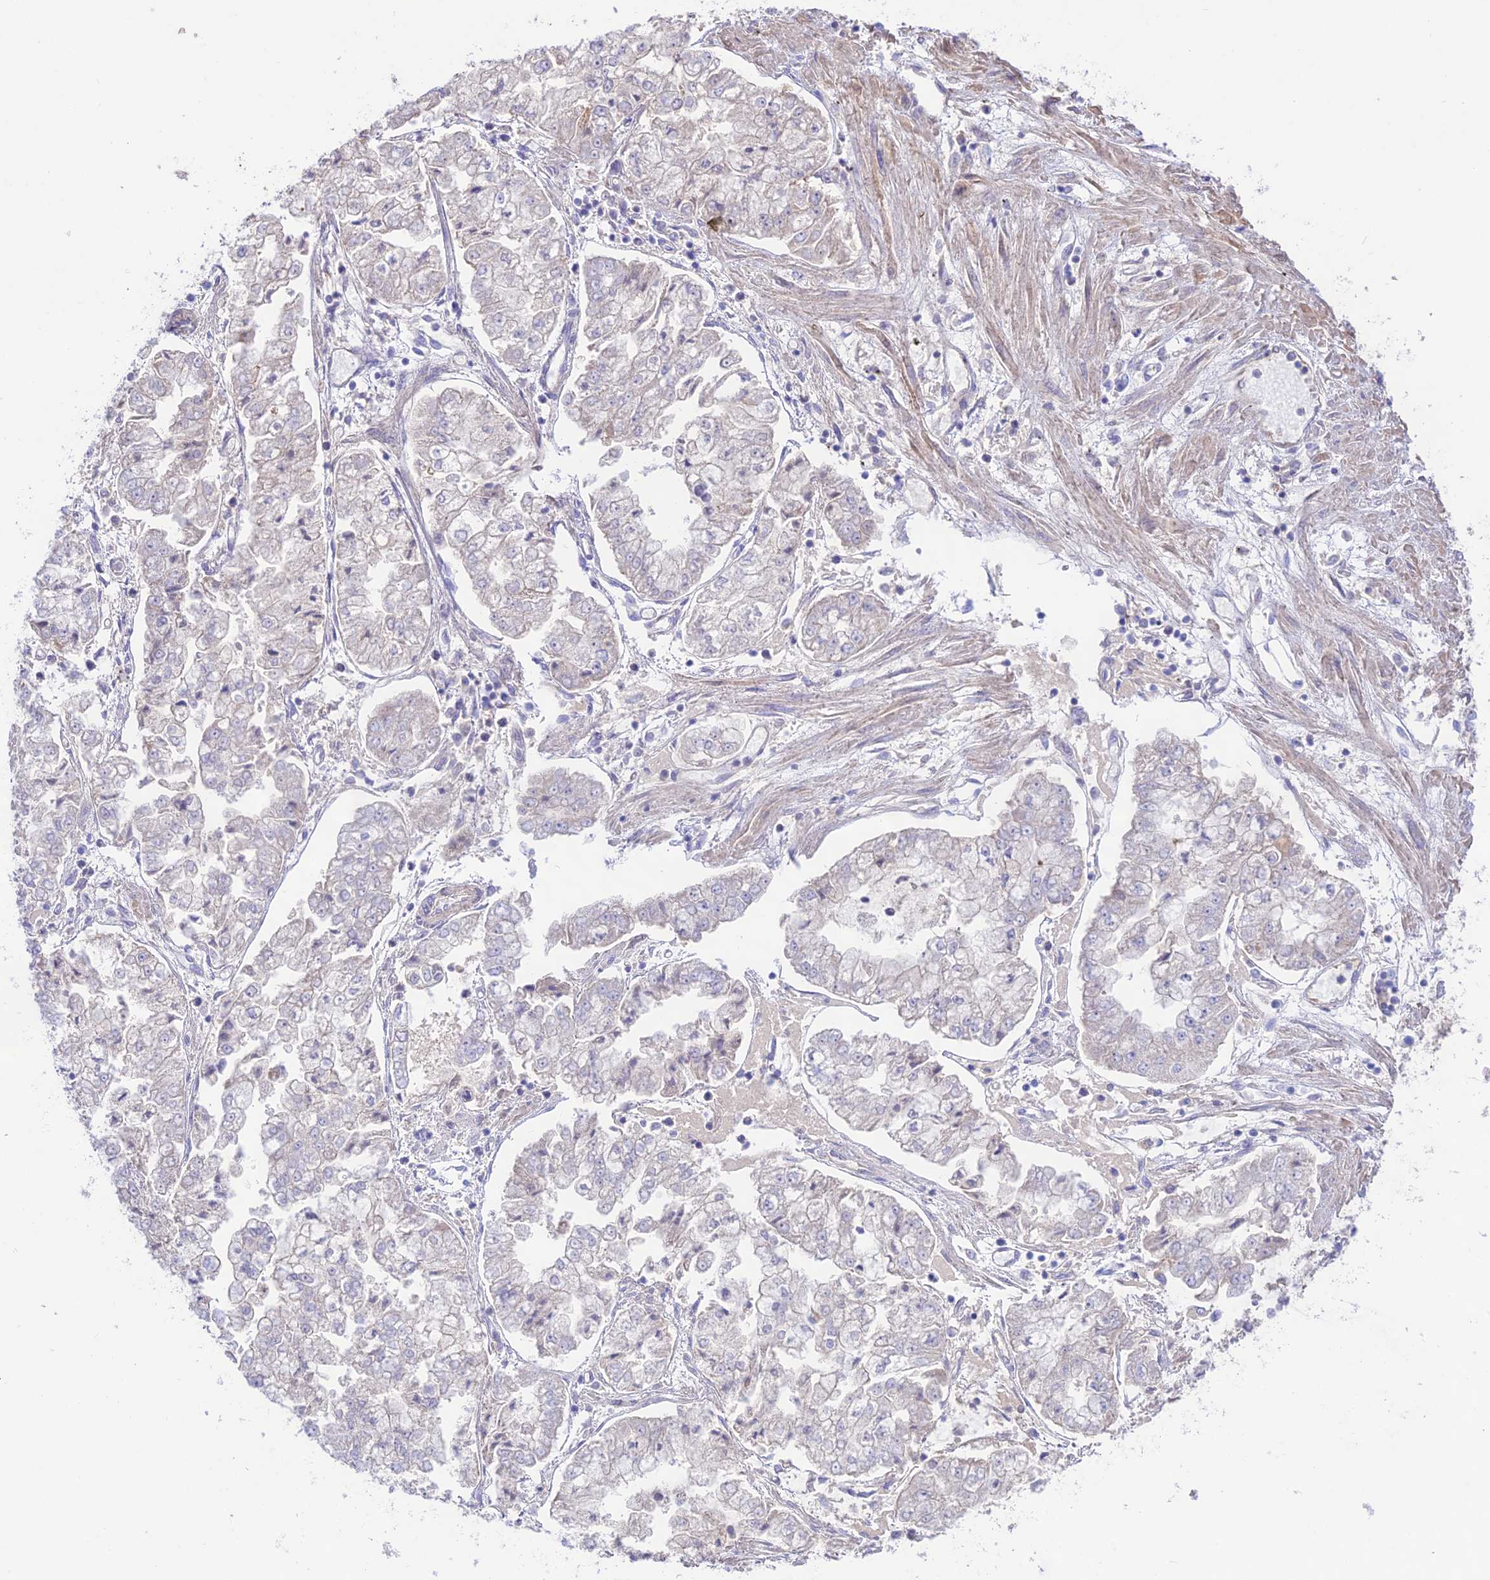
{"staining": {"intensity": "negative", "quantity": "none", "location": "none"}, "tissue": "stomach cancer", "cell_type": "Tumor cells", "image_type": "cancer", "snomed": [{"axis": "morphology", "description": "Adenocarcinoma, NOS"}, {"axis": "topography", "description": "Stomach"}], "caption": "High power microscopy histopathology image of an immunohistochemistry micrograph of stomach cancer, revealing no significant positivity in tumor cells.", "gene": "NLRP9", "patient": {"sex": "male", "age": 76}}